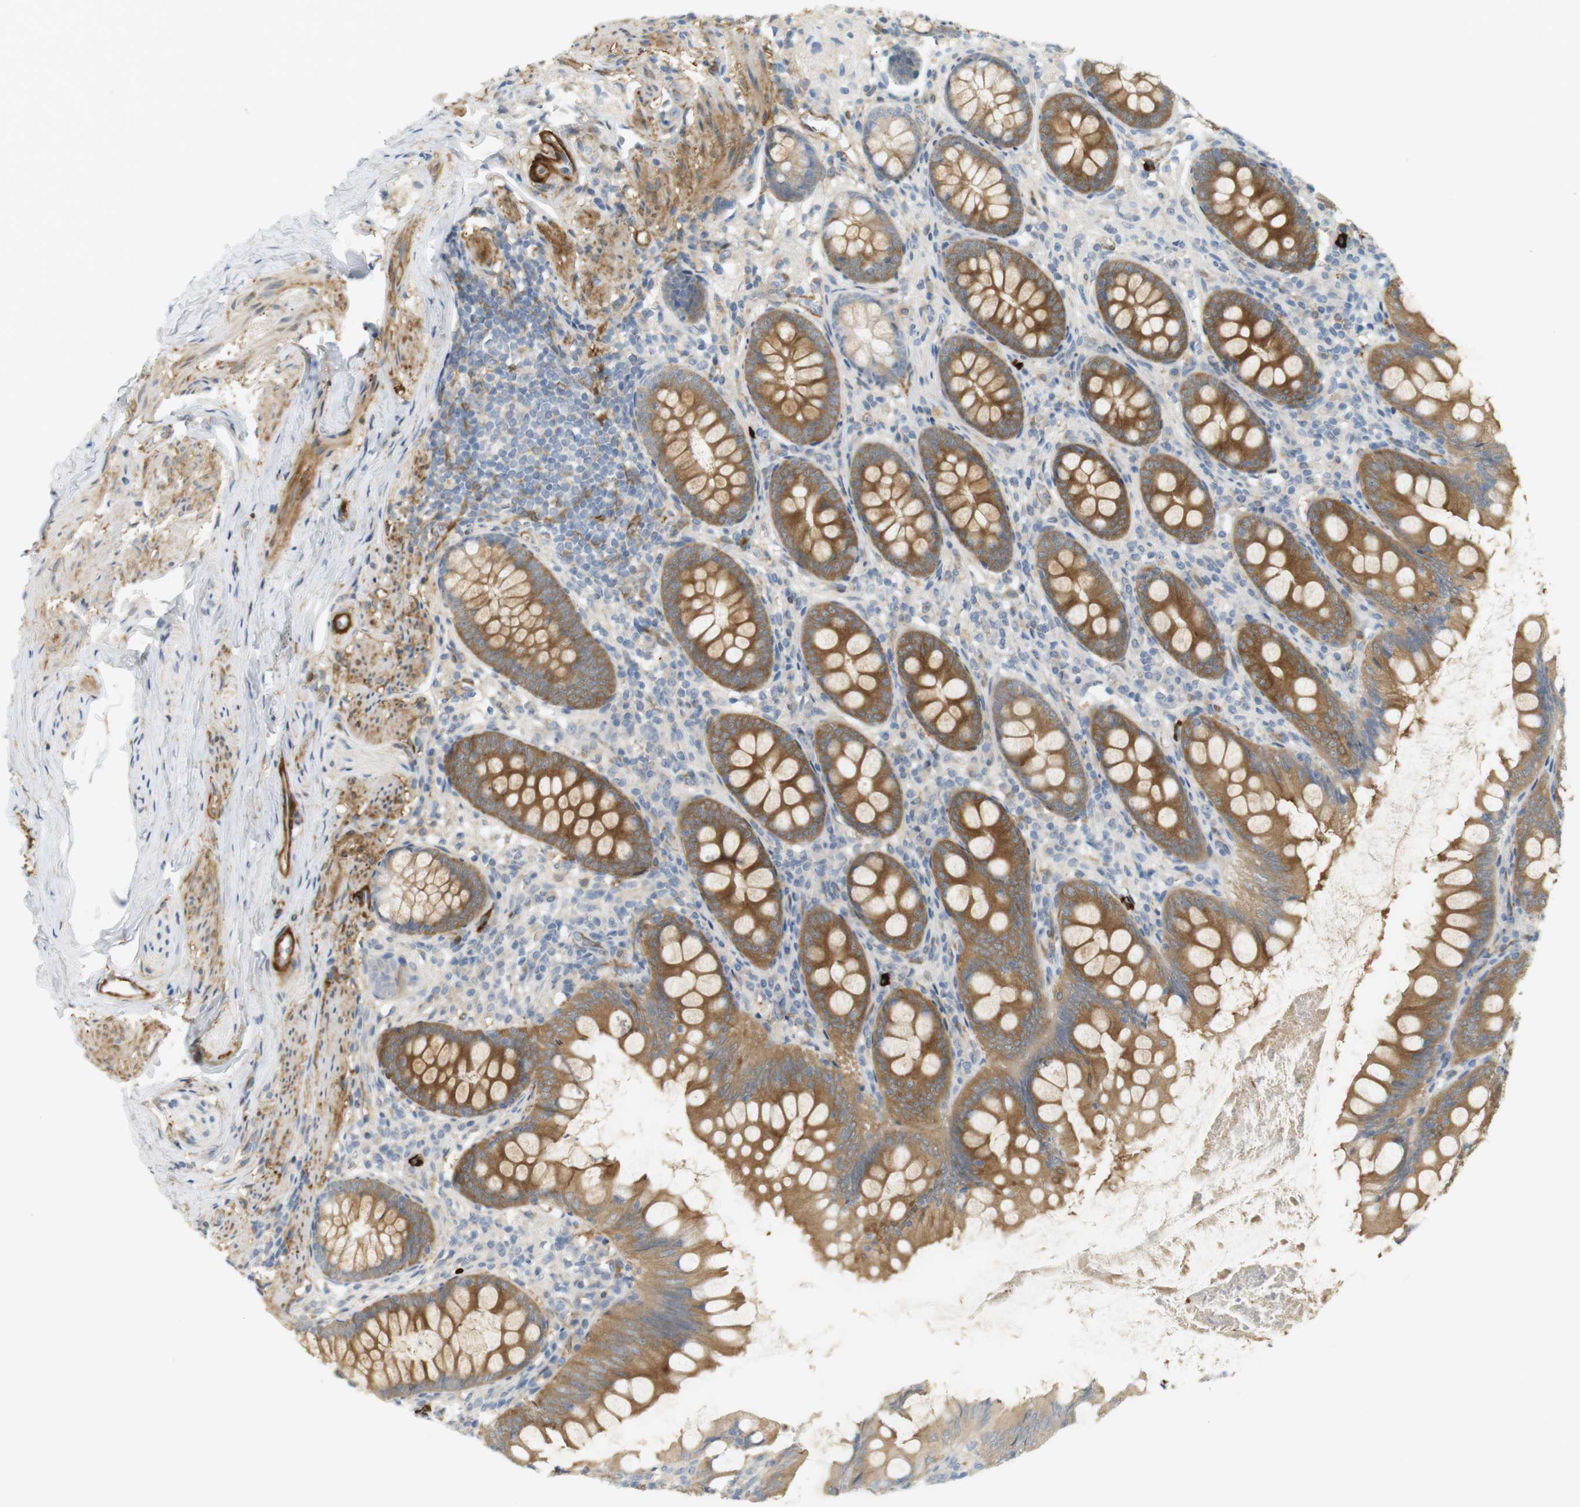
{"staining": {"intensity": "moderate", "quantity": ">75%", "location": "cytoplasmic/membranous"}, "tissue": "appendix", "cell_type": "Glandular cells", "image_type": "normal", "snomed": [{"axis": "morphology", "description": "Normal tissue, NOS"}, {"axis": "topography", "description": "Appendix"}], "caption": "Immunohistochemical staining of unremarkable human appendix exhibits medium levels of moderate cytoplasmic/membranous staining in about >75% of glandular cells. (DAB = brown stain, brightfield microscopy at high magnification).", "gene": "PDE3A", "patient": {"sex": "female", "age": 77}}